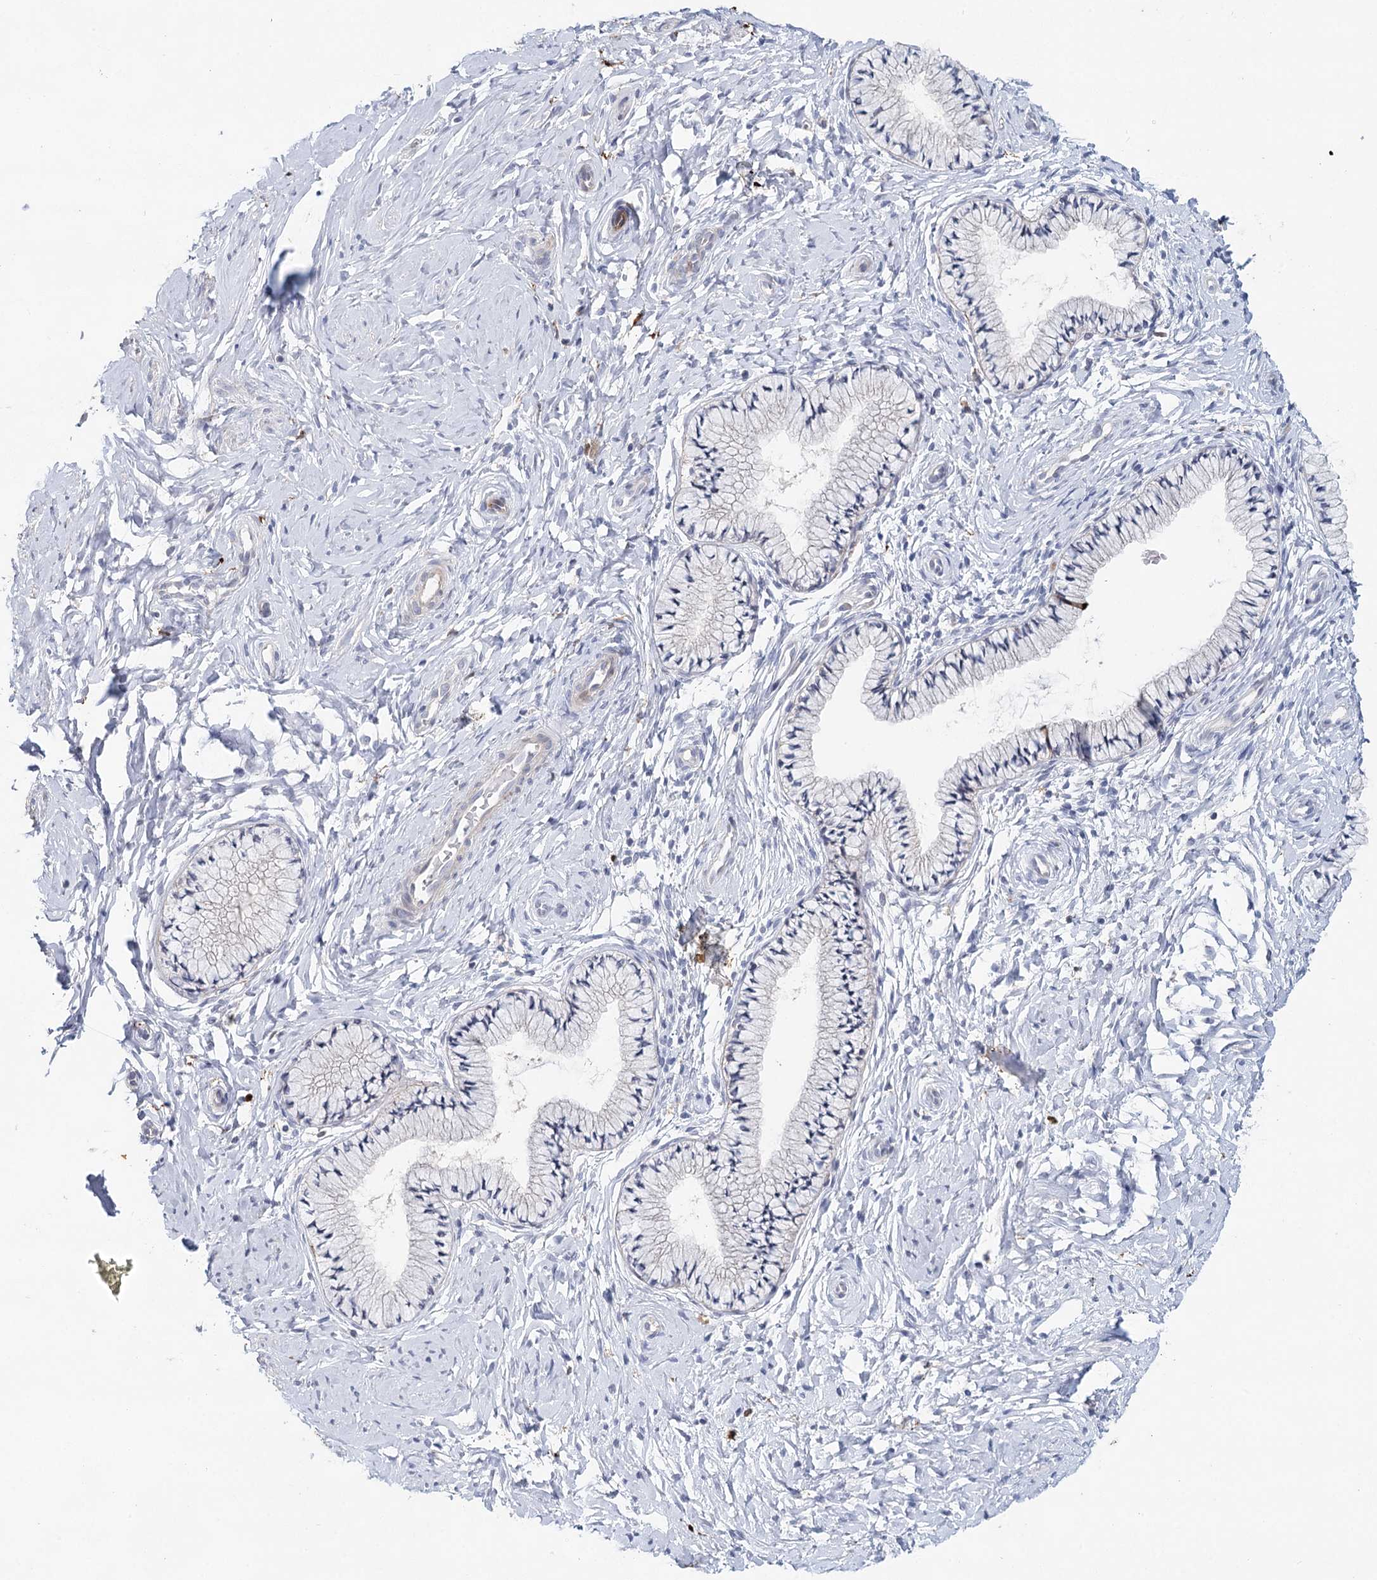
{"staining": {"intensity": "negative", "quantity": "none", "location": "none"}, "tissue": "cervix", "cell_type": "Glandular cells", "image_type": "normal", "snomed": [{"axis": "morphology", "description": "Normal tissue, NOS"}, {"axis": "topography", "description": "Cervix"}], "caption": "This is an immunohistochemistry (IHC) micrograph of normal human cervix. There is no expression in glandular cells.", "gene": "SLC19A3", "patient": {"sex": "female", "age": 33}}